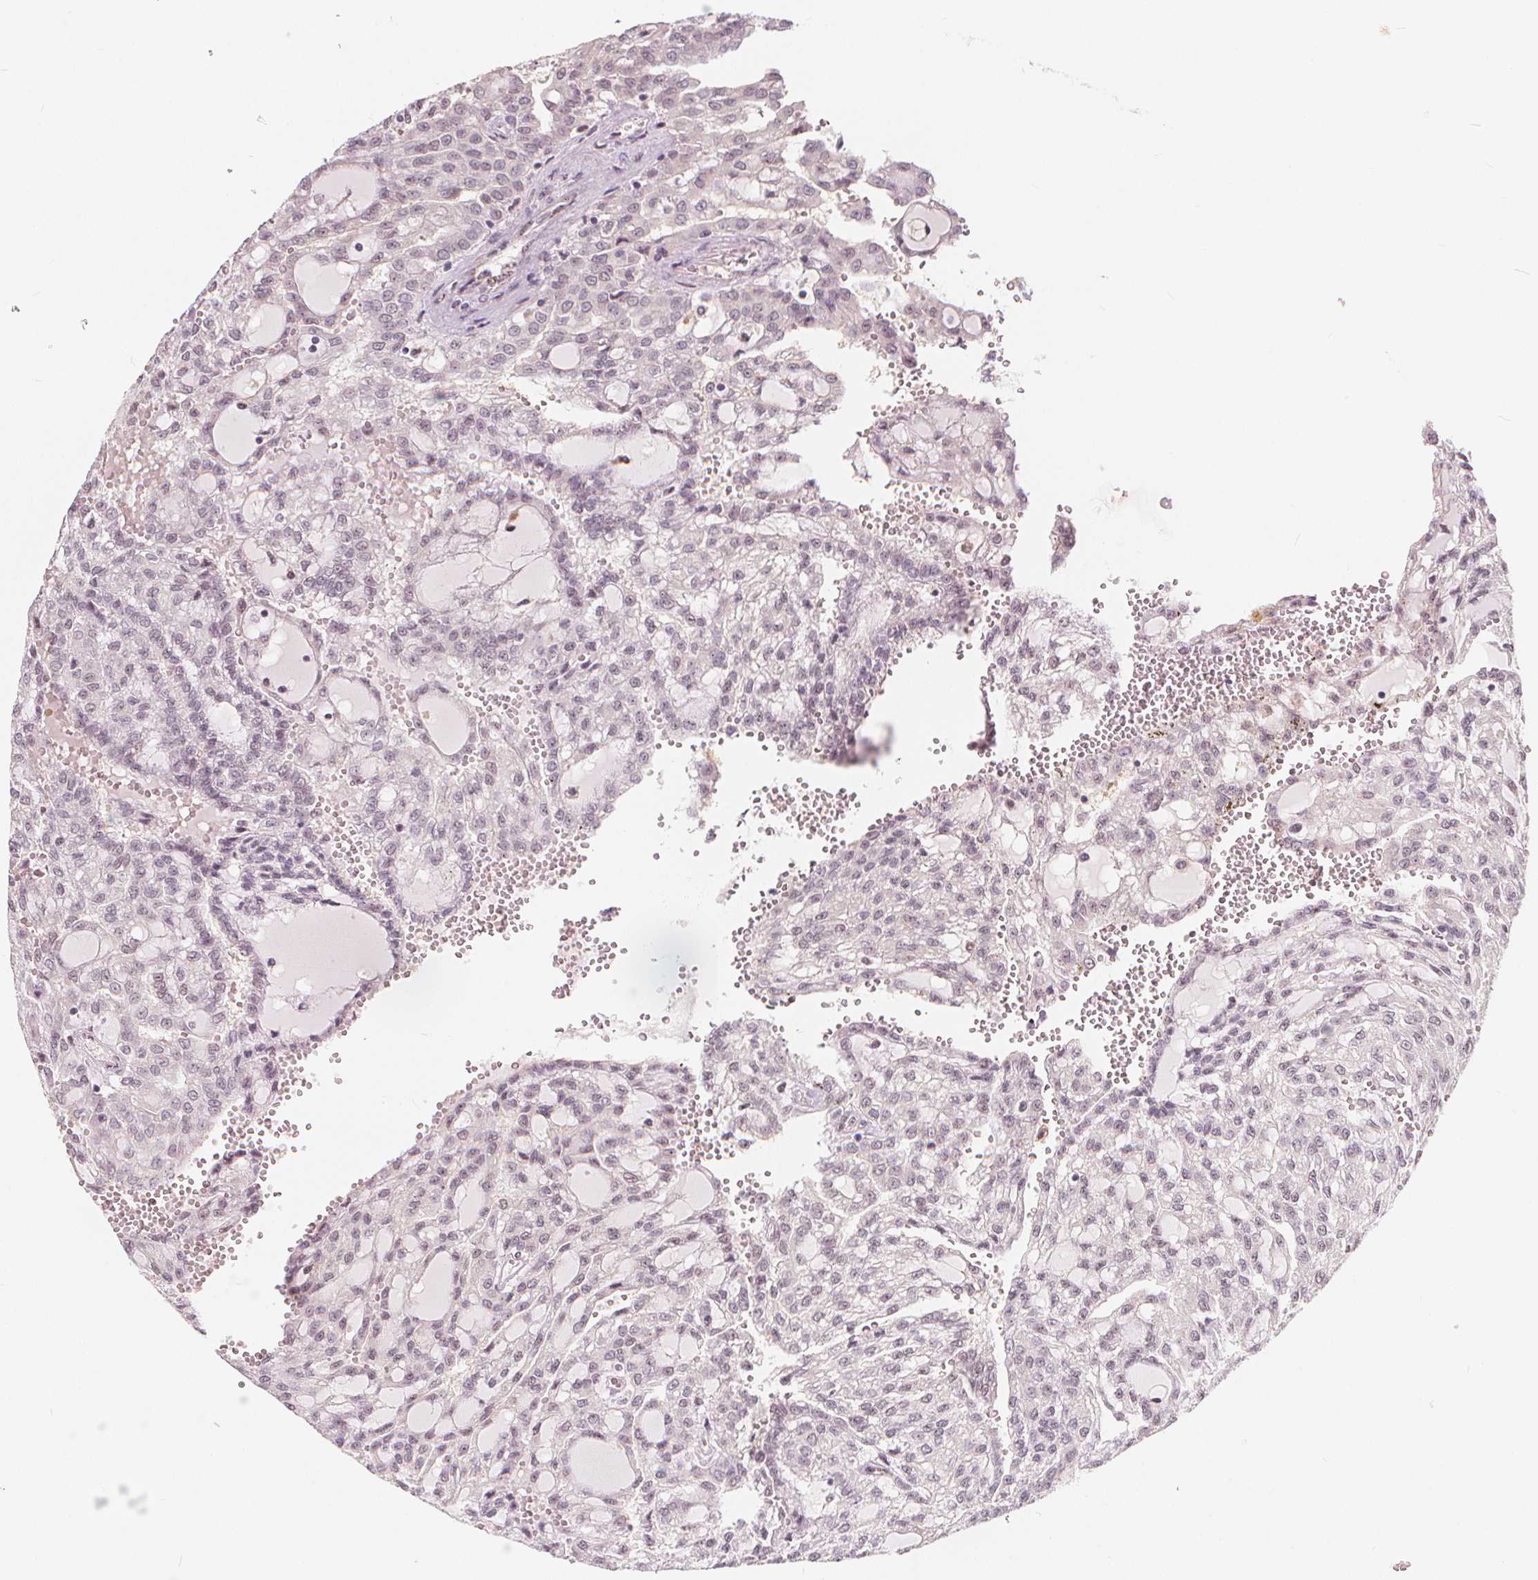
{"staining": {"intensity": "negative", "quantity": "none", "location": "none"}, "tissue": "renal cancer", "cell_type": "Tumor cells", "image_type": "cancer", "snomed": [{"axis": "morphology", "description": "Adenocarcinoma, NOS"}, {"axis": "topography", "description": "Kidney"}], "caption": "Tumor cells are negative for protein expression in human renal adenocarcinoma. (Brightfield microscopy of DAB (3,3'-diaminobenzidine) immunohistochemistry (IHC) at high magnification).", "gene": "DRC3", "patient": {"sex": "male", "age": 63}}